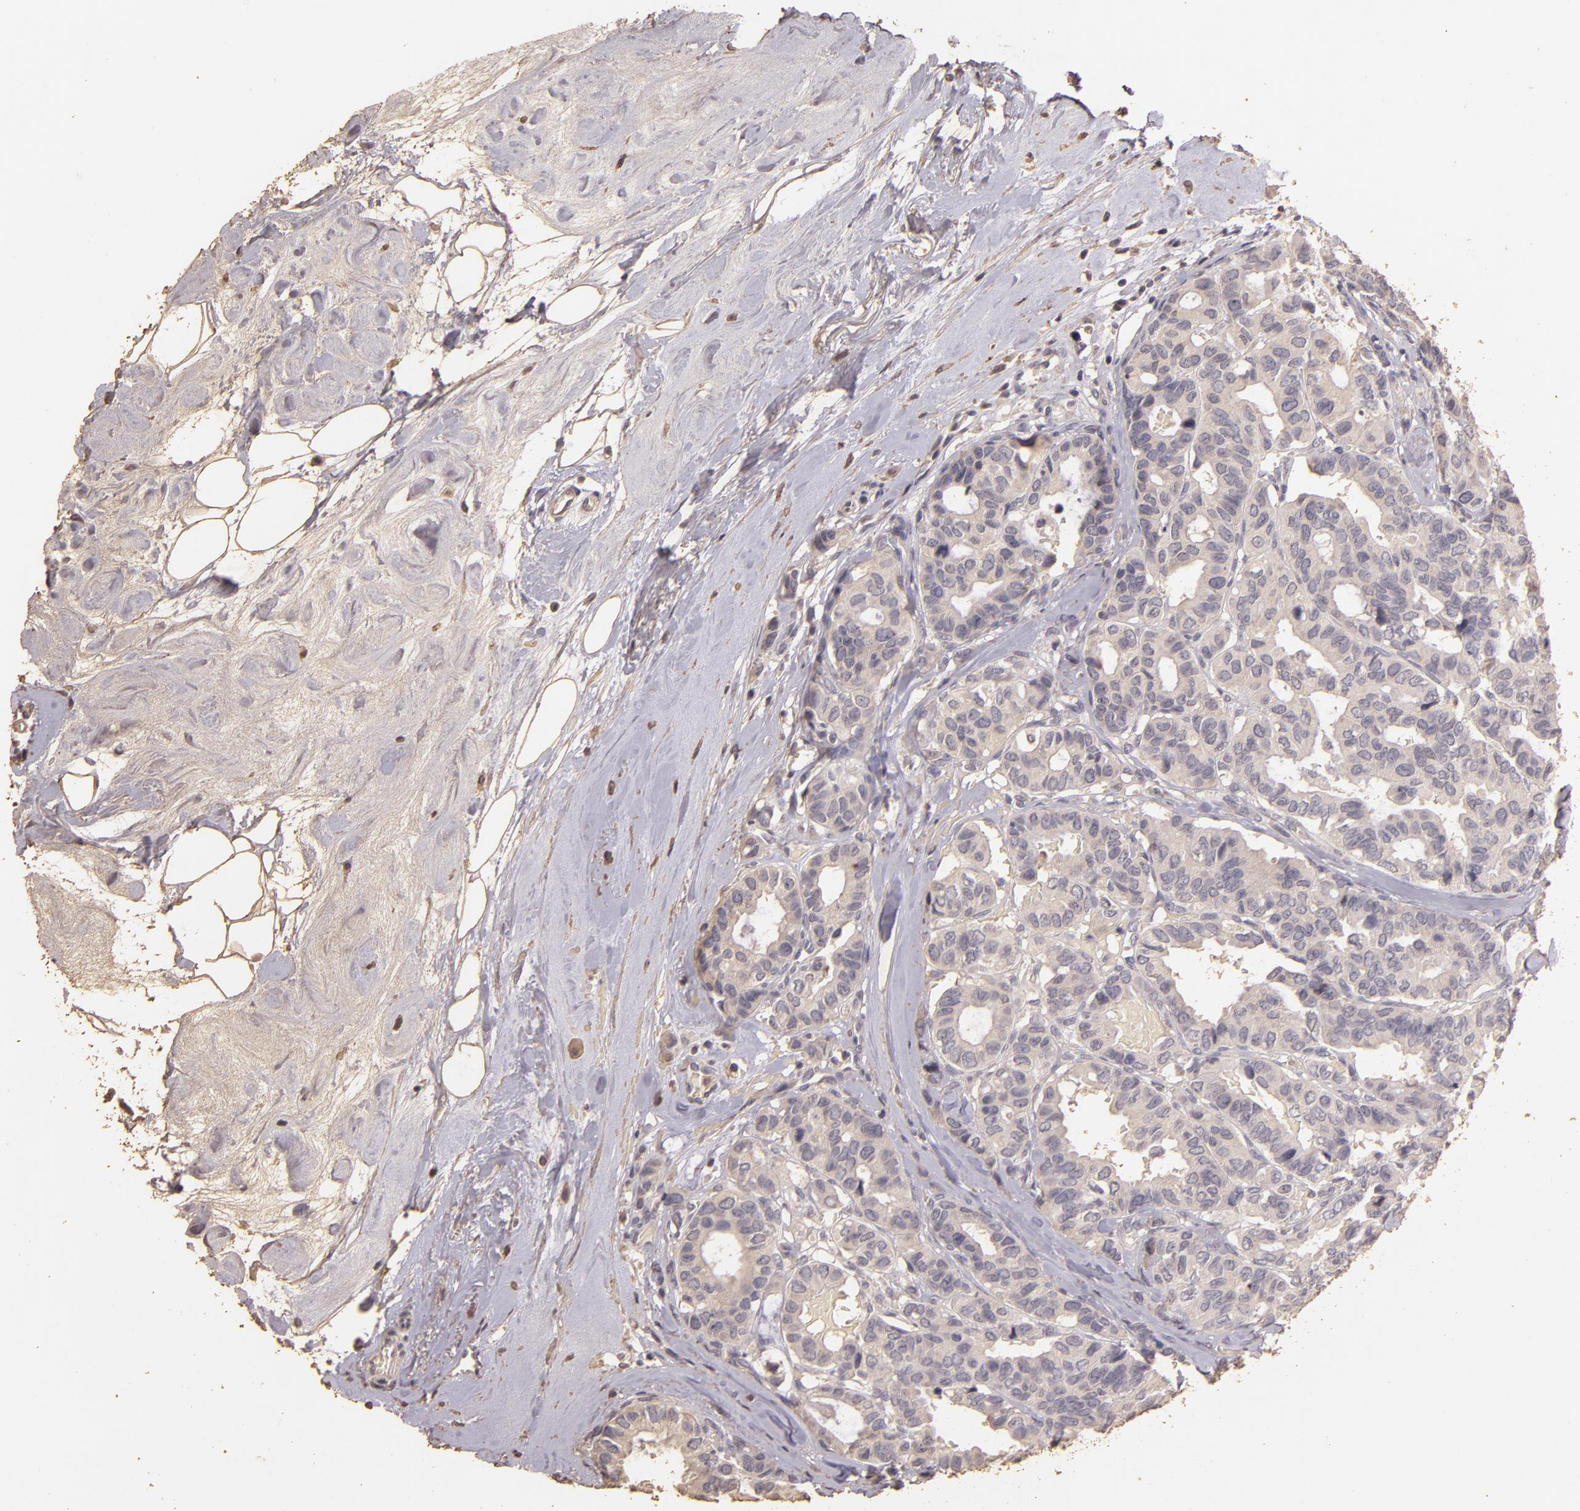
{"staining": {"intensity": "weak", "quantity": "25%-75%", "location": "cytoplasmic/membranous"}, "tissue": "breast cancer", "cell_type": "Tumor cells", "image_type": "cancer", "snomed": [{"axis": "morphology", "description": "Duct carcinoma"}, {"axis": "topography", "description": "Breast"}], "caption": "Protein staining of breast invasive ductal carcinoma tissue shows weak cytoplasmic/membranous expression in about 25%-75% of tumor cells. (IHC, brightfield microscopy, high magnification).", "gene": "BCL2L13", "patient": {"sex": "female", "age": 69}}